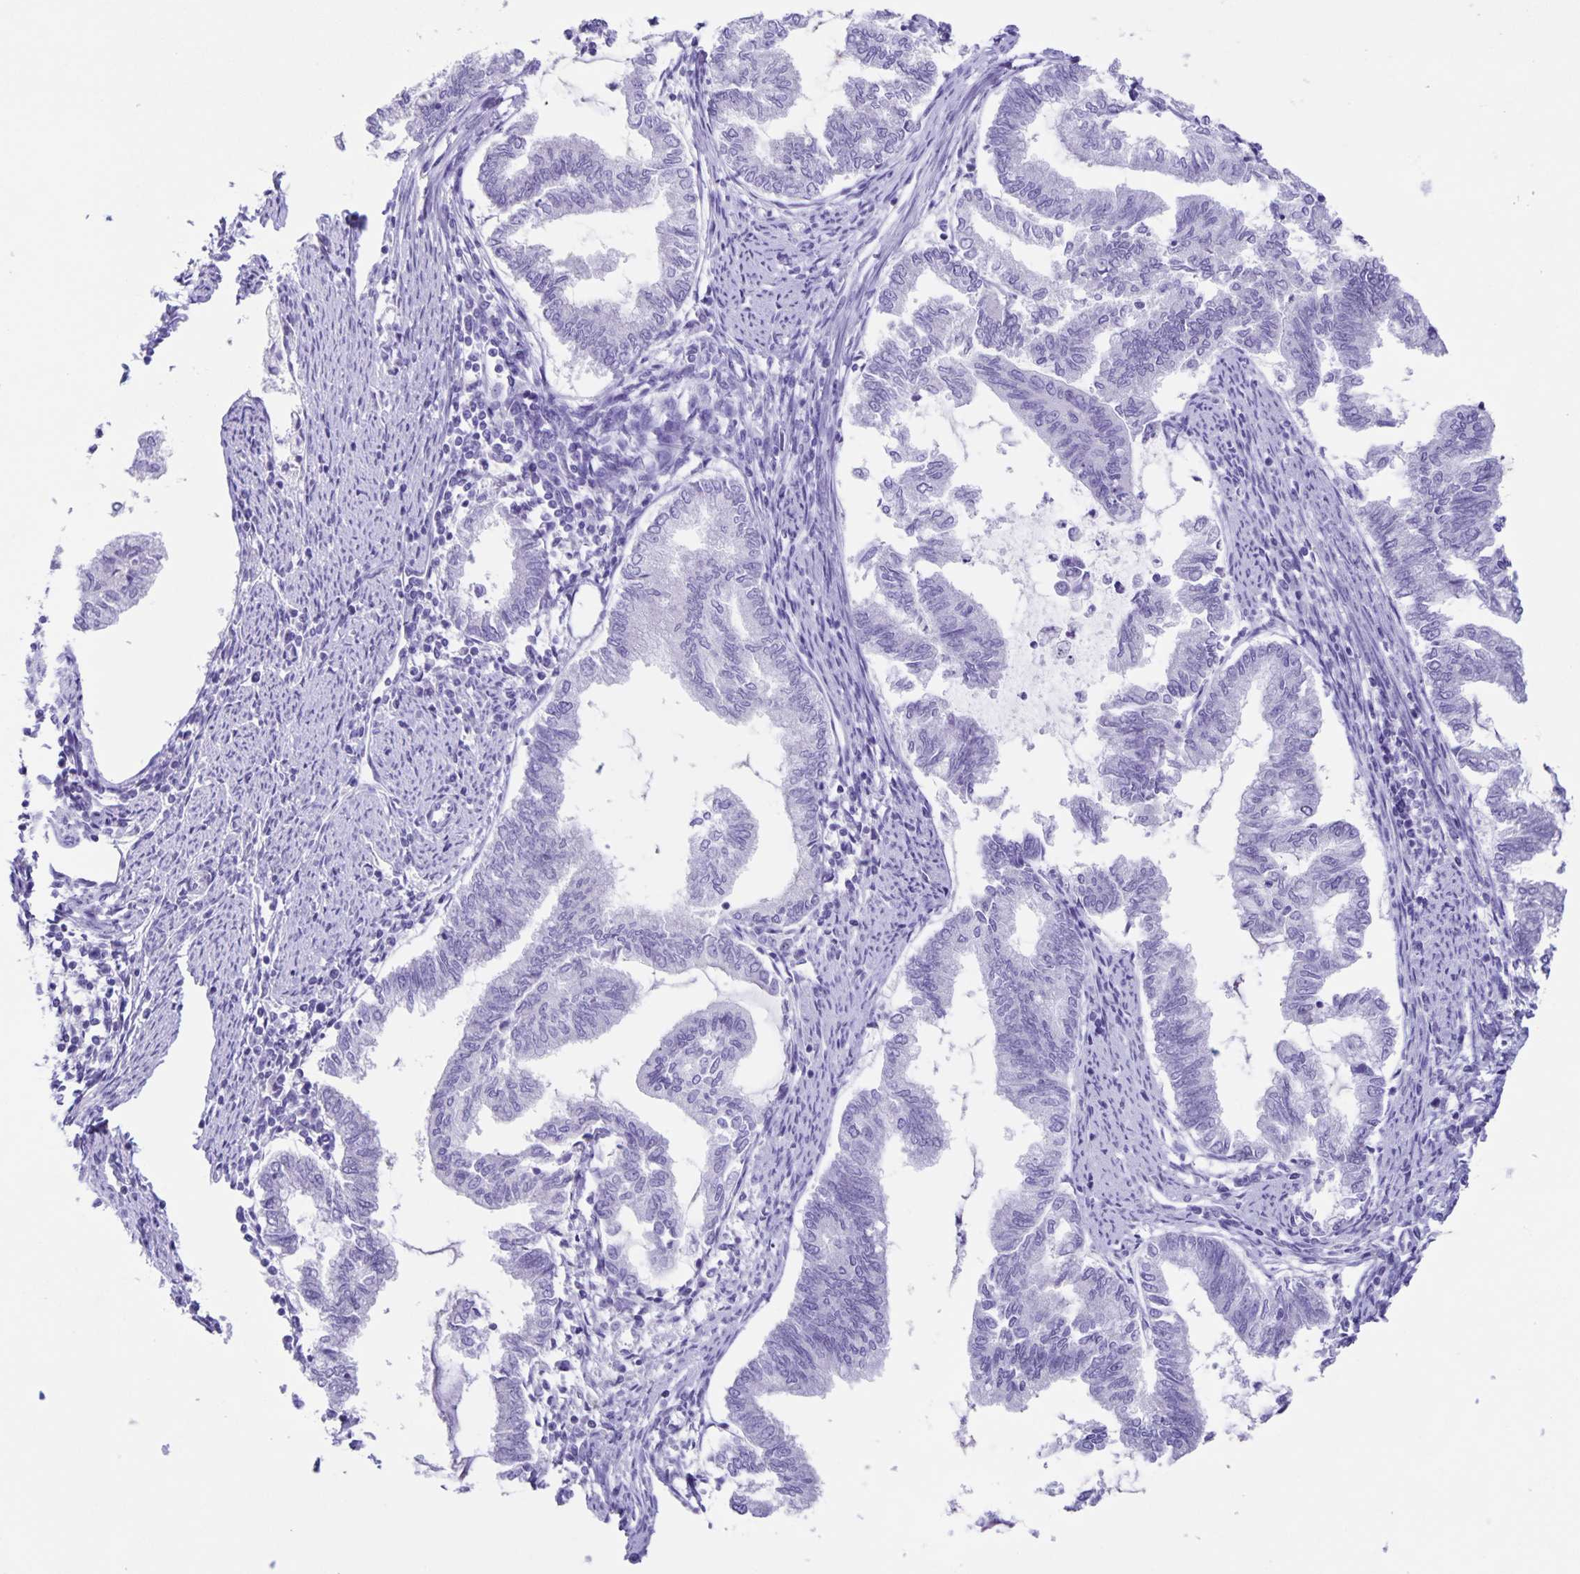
{"staining": {"intensity": "negative", "quantity": "none", "location": "none"}, "tissue": "endometrial cancer", "cell_type": "Tumor cells", "image_type": "cancer", "snomed": [{"axis": "morphology", "description": "Adenocarcinoma, NOS"}, {"axis": "topography", "description": "Endometrium"}], "caption": "Immunohistochemistry (IHC) of endometrial adenocarcinoma shows no staining in tumor cells.", "gene": "CAPSL", "patient": {"sex": "female", "age": 79}}